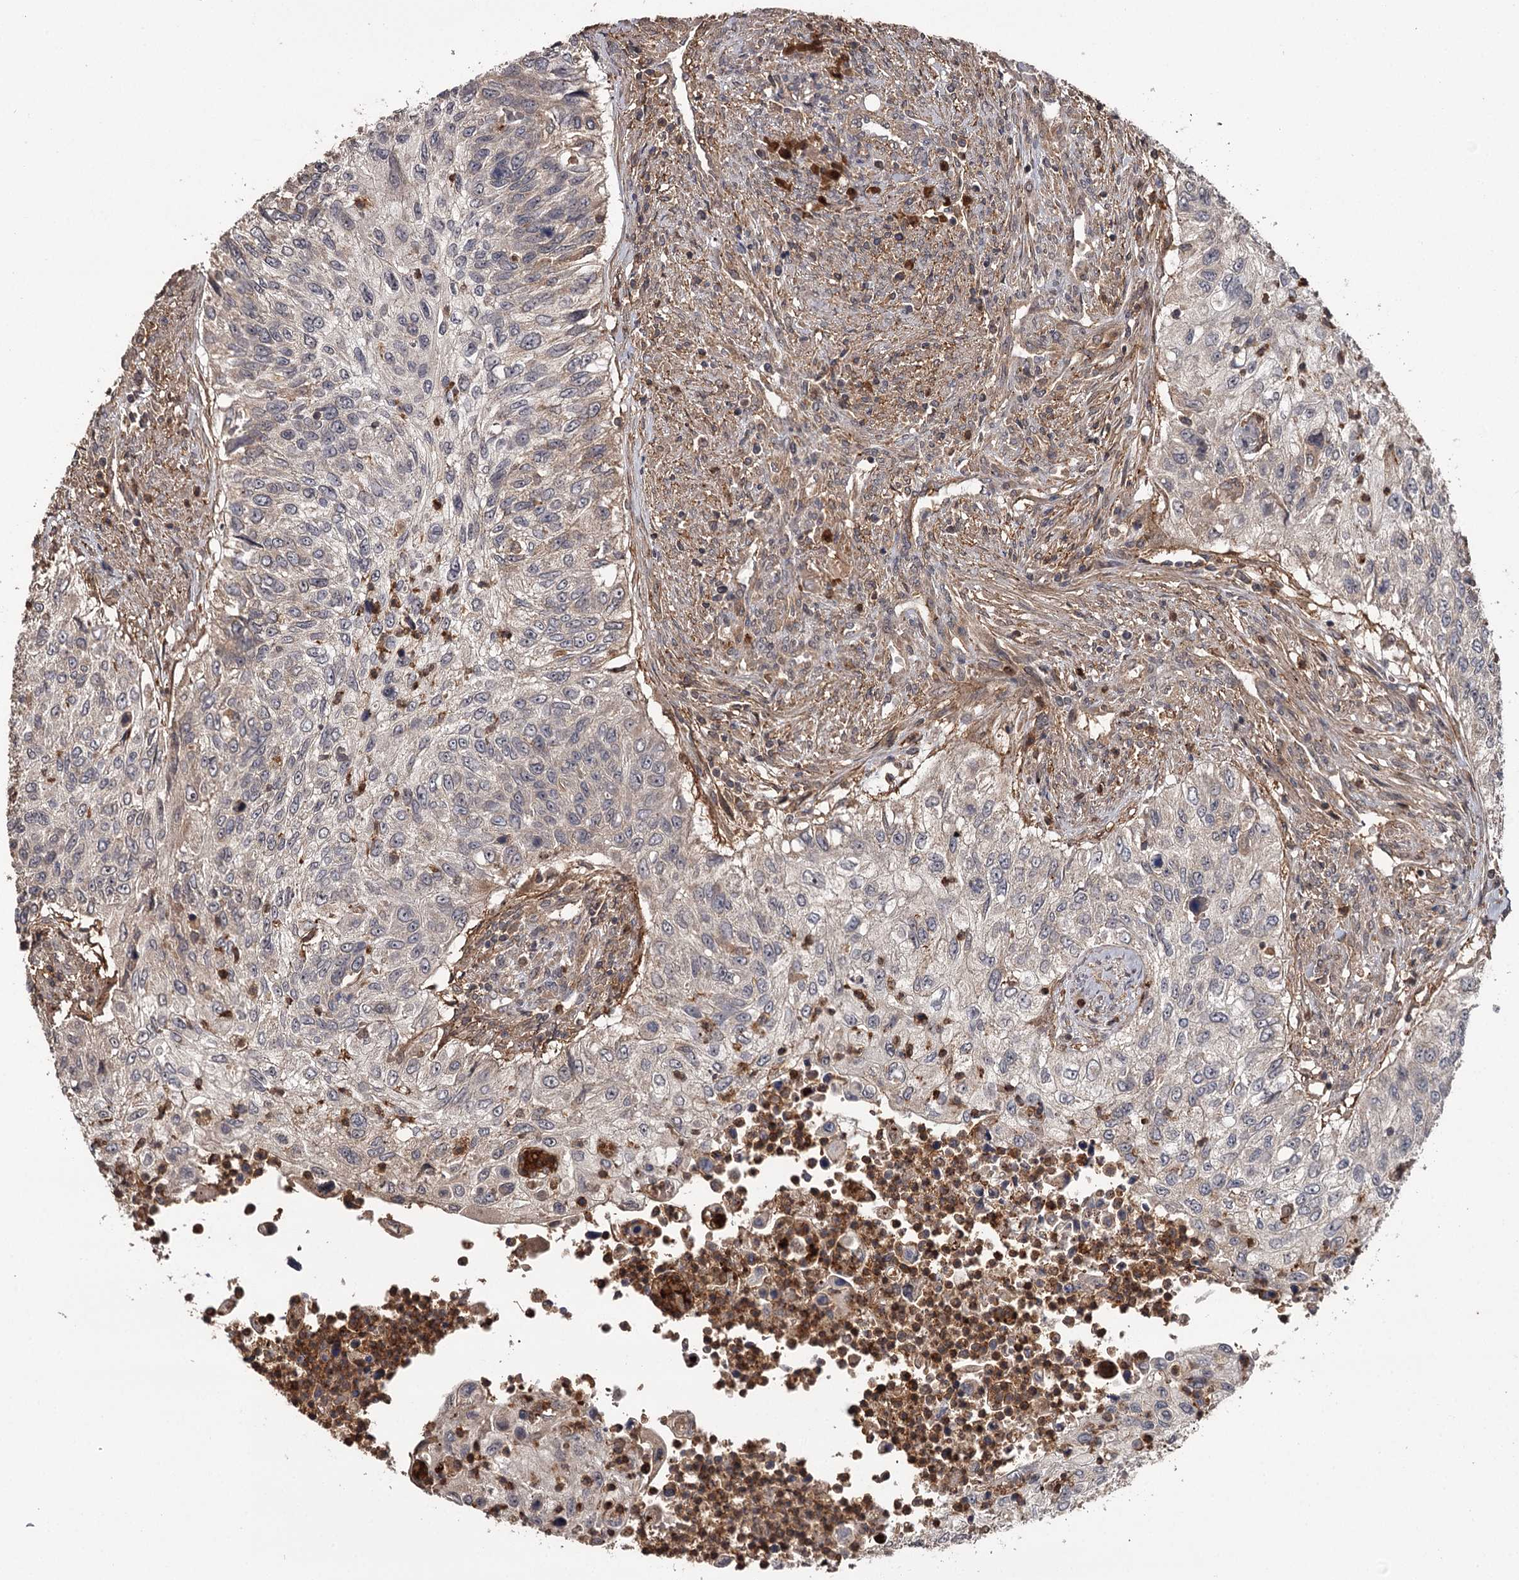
{"staining": {"intensity": "negative", "quantity": "none", "location": "none"}, "tissue": "urothelial cancer", "cell_type": "Tumor cells", "image_type": "cancer", "snomed": [{"axis": "morphology", "description": "Urothelial carcinoma, High grade"}, {"axis": "topography", "description": "Urinary bladder"}], "caption": "Tumor cells show no significant positivity in urothelial carcinoma (high-grade). Brightfield microscopy of IHC stained with DAB (brown) and hematoxylin (blue), captured at high magnification.", "gene": "TTC12", "patient": {"sex": "female", "age": 60}}